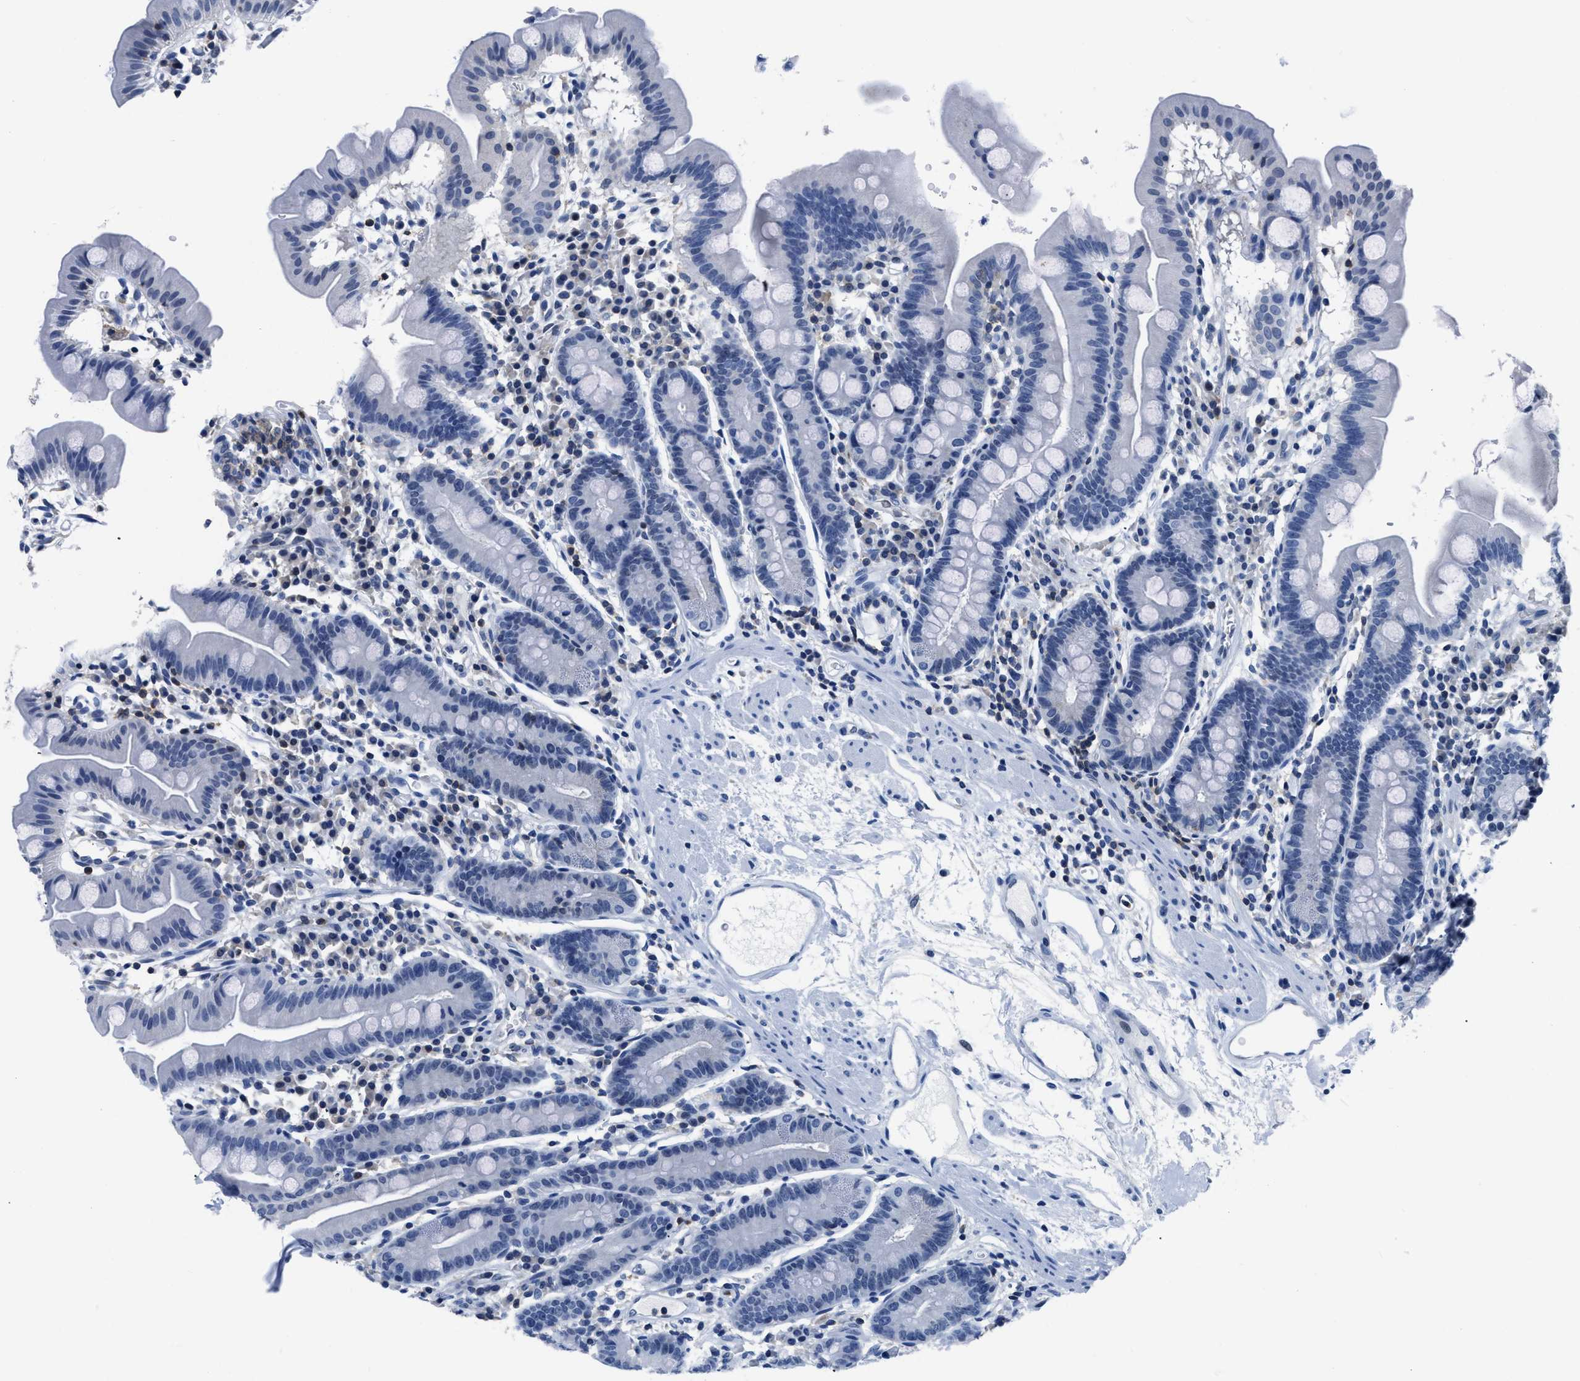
{"staining": {"intensity": "negative", "quantity": "none", "location": "none"}, "tissue": "duodenum", "cell_type": "Glandular cells", "image_type": "normal", "snomed": [{"axis": "morphology", "description": "Normal tissue, NOS"}, {"axis": "topography", "description": "Duodenum"}], "caption": "IHC micrograph of benign human duodenum stained for a protein (brown), which displays no expression in glandular cells. The staining is performed using DAB brown chromogen with nuclei counter-stained in using hematoxylin.", "gene": "NFATC2", "patient": {"sex": "male", "age": 50}}